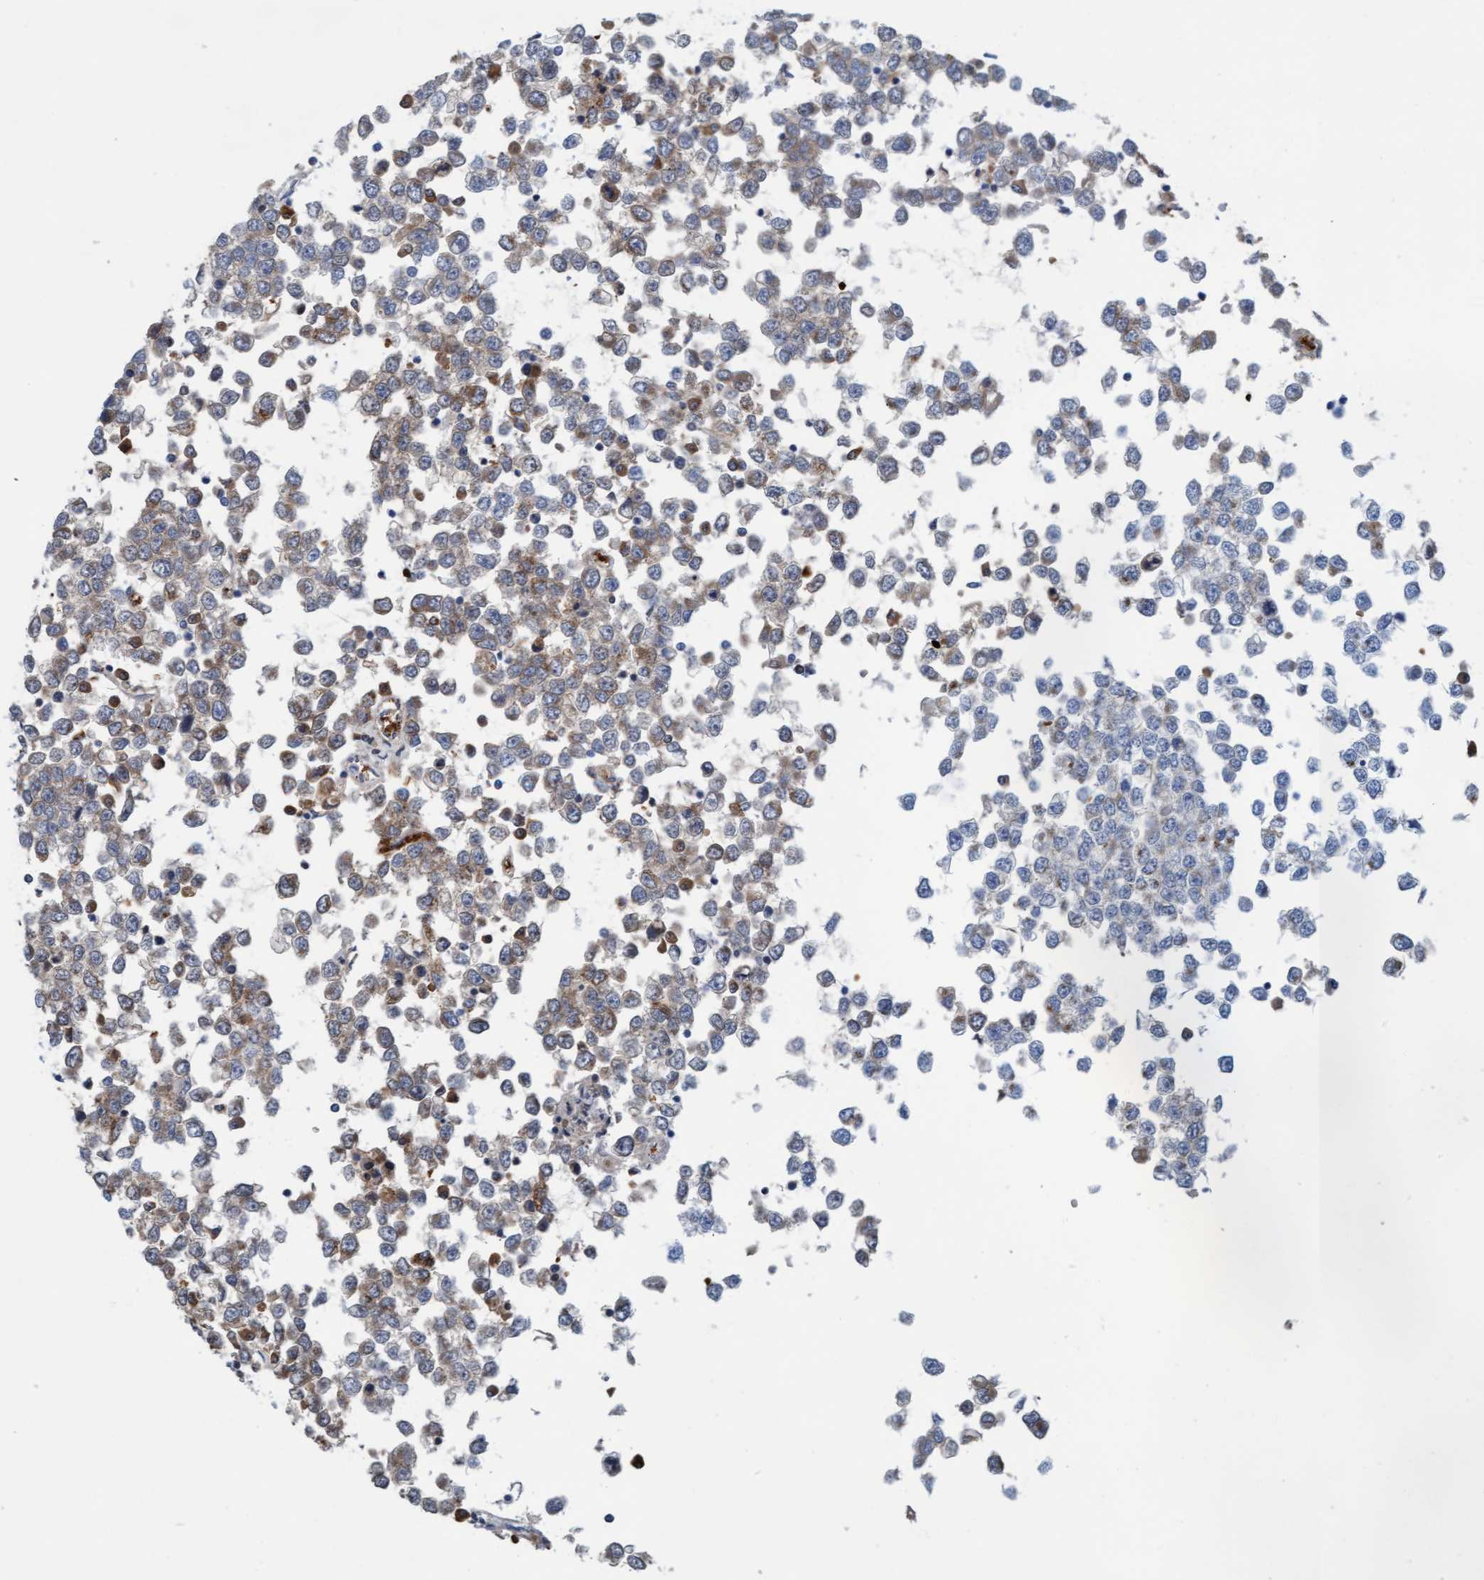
{"staining": {"intensity": "moderate", "quantity": "<25%", "location": "cytoplasmic/membranous"}, "tissue": "testis cancer", "cell_type": "Tumor cells", "image_type": "cancer", "snomed": [{"axis": "morphology", "description": "Seminoma, NOS"}, {"axis": "topography", "description": "Testis"}], "caption": "IHC staining of seminoma (testis), which displays low levels of moderate cytoplasmic/membranous staining in about <25% of tumor cells indicating moderate cytoplasmic/membranous protein staining. The staining was performed using DAB (3,3'-diaminobenzidine) (brown) for protein detection and nuclei were counterstained in hematoxylin (blue).", "gene": "P2RX5", "patient": {"sex": "male", "age": 65}}